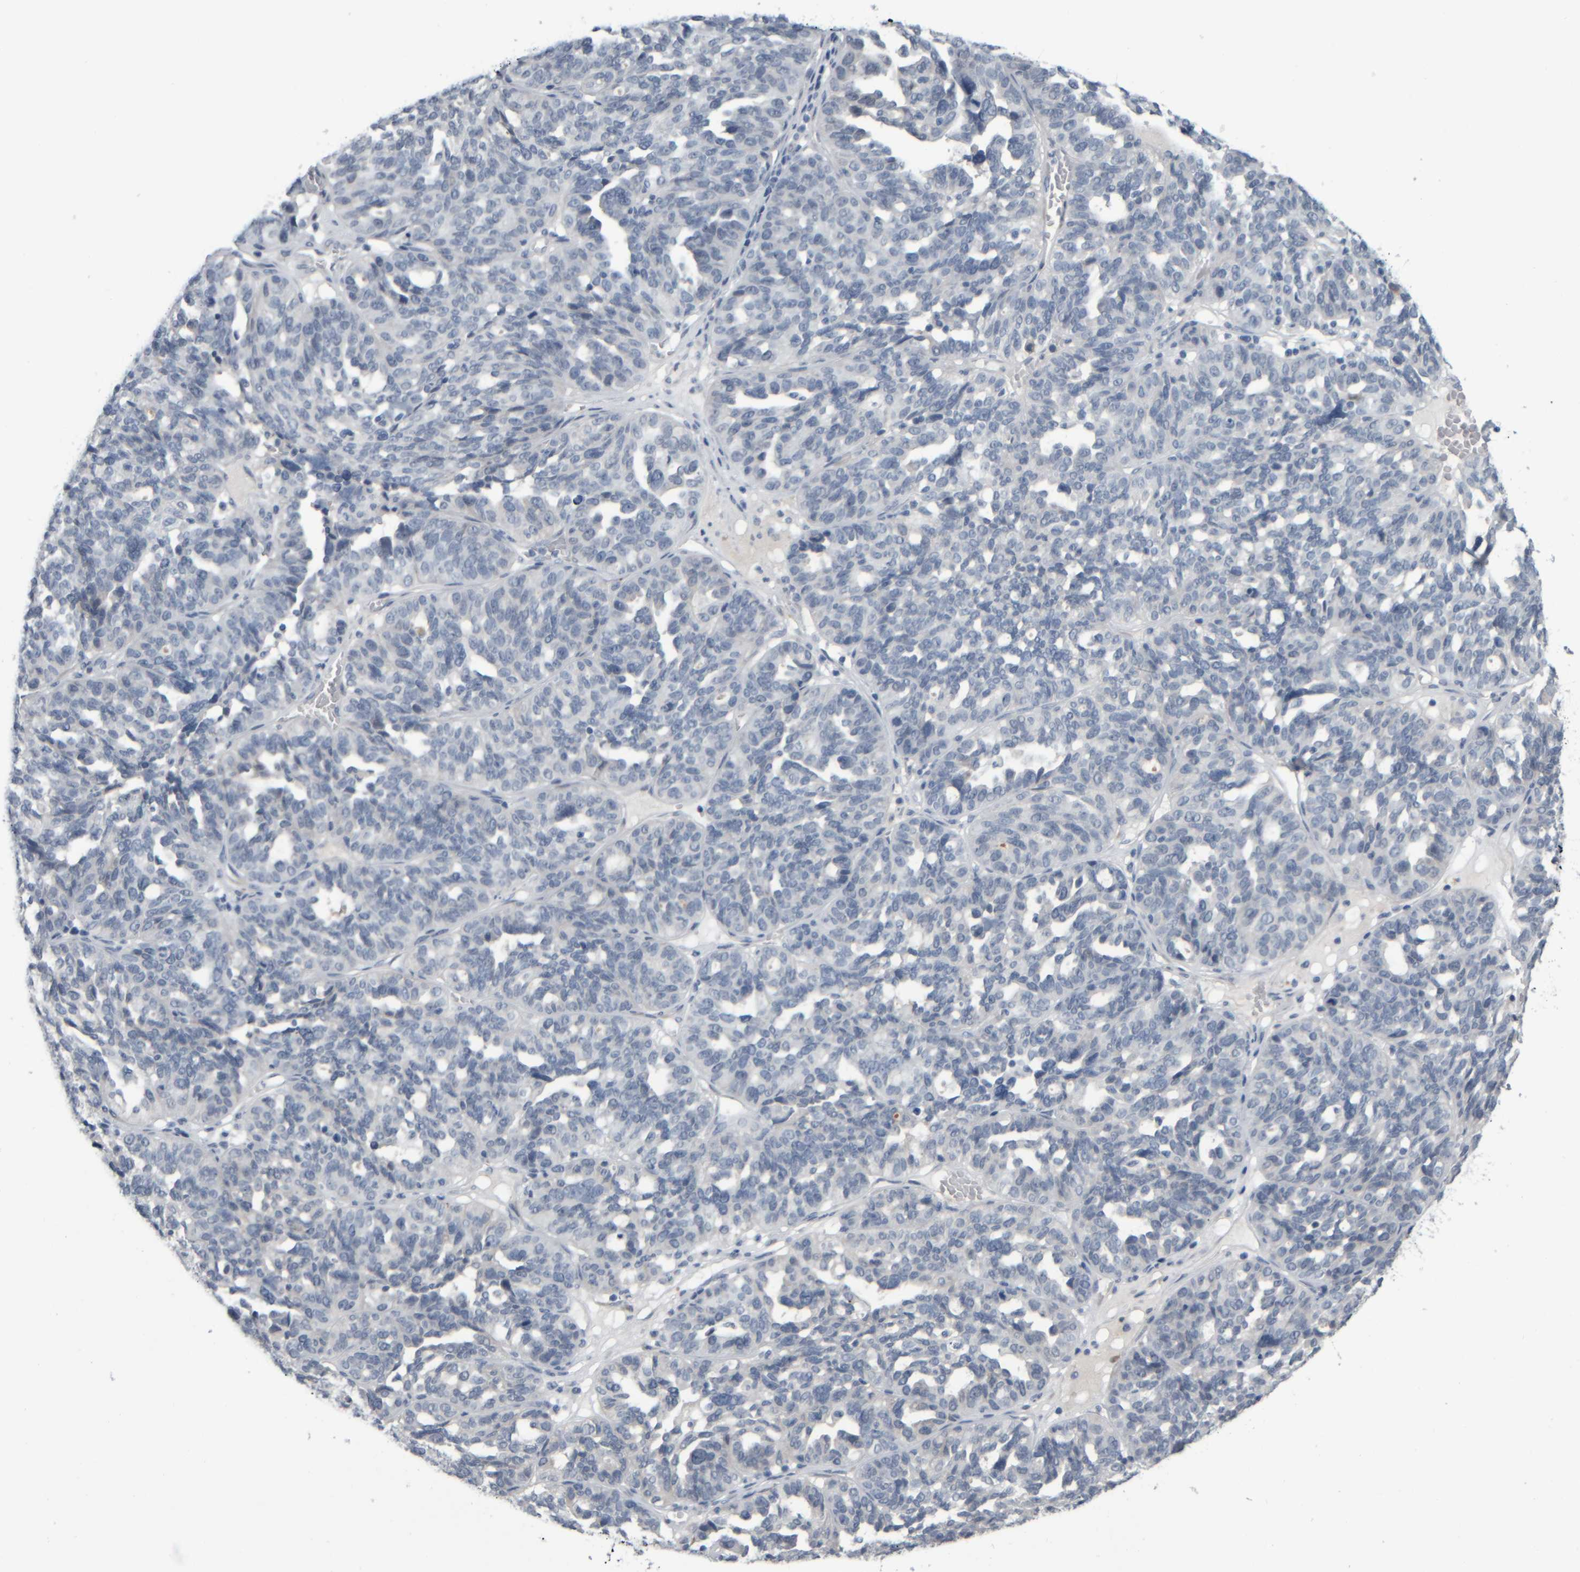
{"staining": {"intensity": "negative", "quantity": "none", "location": "none"}, "tissue": "ovarian cancer", "cell_type": "Tumor cells", "image_type": "cancer", "snomed": [{"axis": "morphology", "description": "Cystadenocarcinoma, serous, NOS"}, {"axis": "topography", "description": "Ovary"}], "caption": "Ovarian serous cystadenocarcinoma was stained to show a protein in brown. There is no significant expression in tumor cells.", "gene": "COL14A1", "patient": {"sex": "female", "age": 59}}